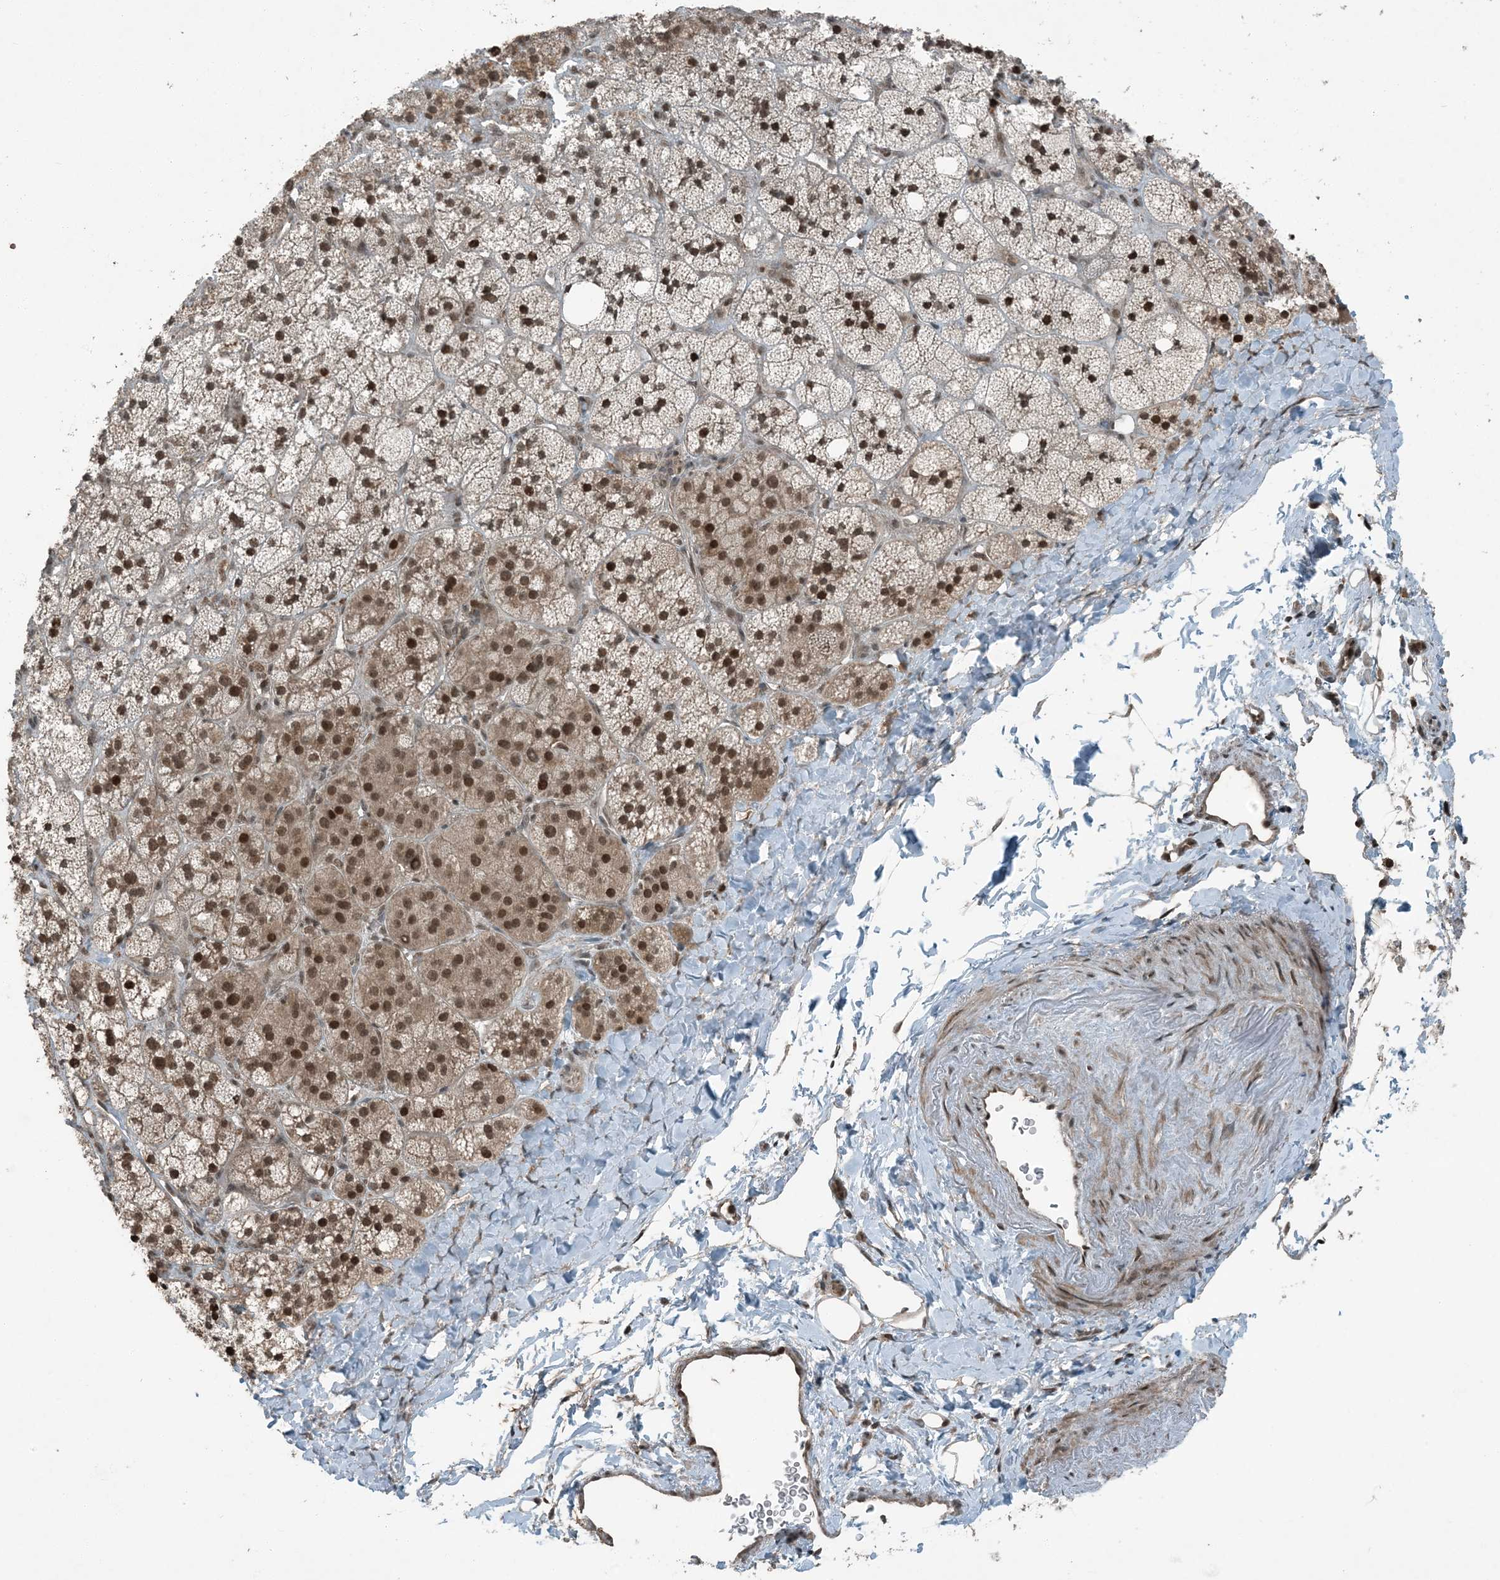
{"staining": {"intensity": "moderate", "quantity": ">75%", "location": "nuclear"}, "tissue": "adrenal gland", "cell_type": "Glandular cells", "image_type": "normal", "snomed": [{"axis": "morphology", "description": "Normal tissue, NOS"}, {"axis": "topography", "description": "Adrenal gland"}], "caption": "A brown stain highlights moderate nuclear positivity of a protein in glandular cells of normal human adrenal gland.", "gene": "TRAPPC12", "patient": {"sex": "male", "age": 61}}